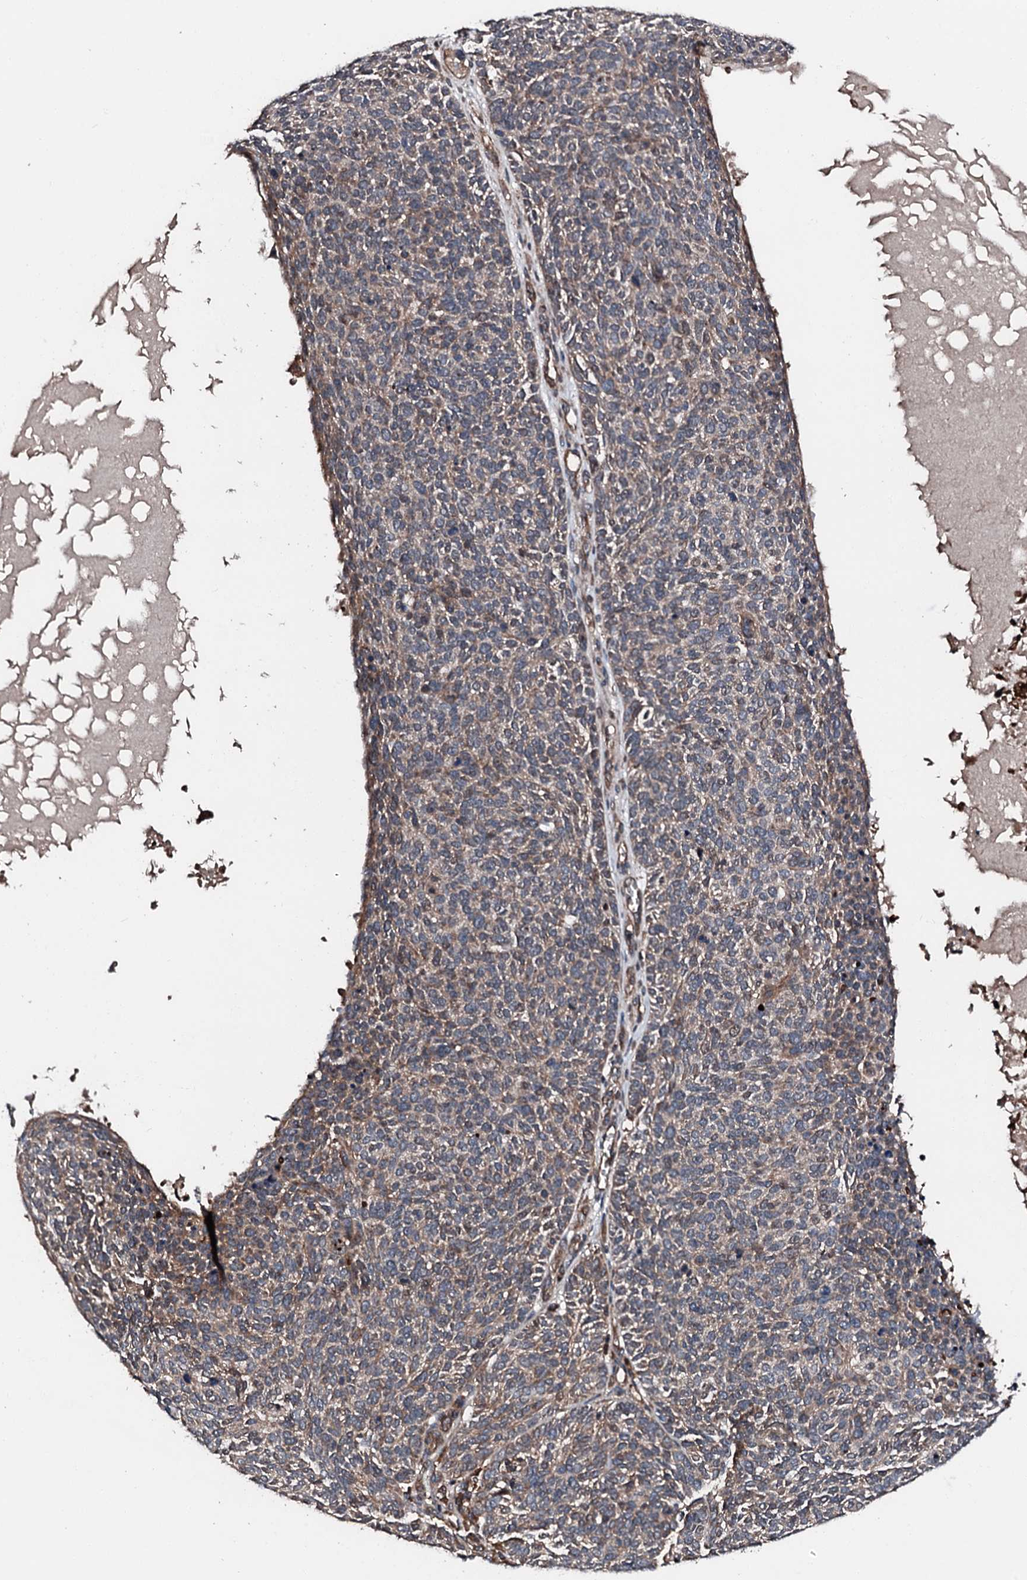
{"staining": {"intensity": "moderate", "quantity": "25%-75%", "location": "cytoplasmic/membranous"}, "tissue": "skin cancer", "cell_type": "Tumor cells", "image_type": "cancer", "snomed": [{"axis": "morphology", "description": "Squamous cell carcinoma, NOS"}, {"axis": "topography", "description": "Skin"}], "caption": "The histopathology image shows a brown stain indicating the presence of a protein in the cytoplasmic/membranous of tumor cells in squamous cell carcinoma (skin). The protein is stained brown, and the nuclei are stained in blue (DAB (3,3'-diaminobenzidine) IHC with brightfield microscopy, high magnification).", "gene": "FGD4", "patient": {"sex": "female", "age": 90}}